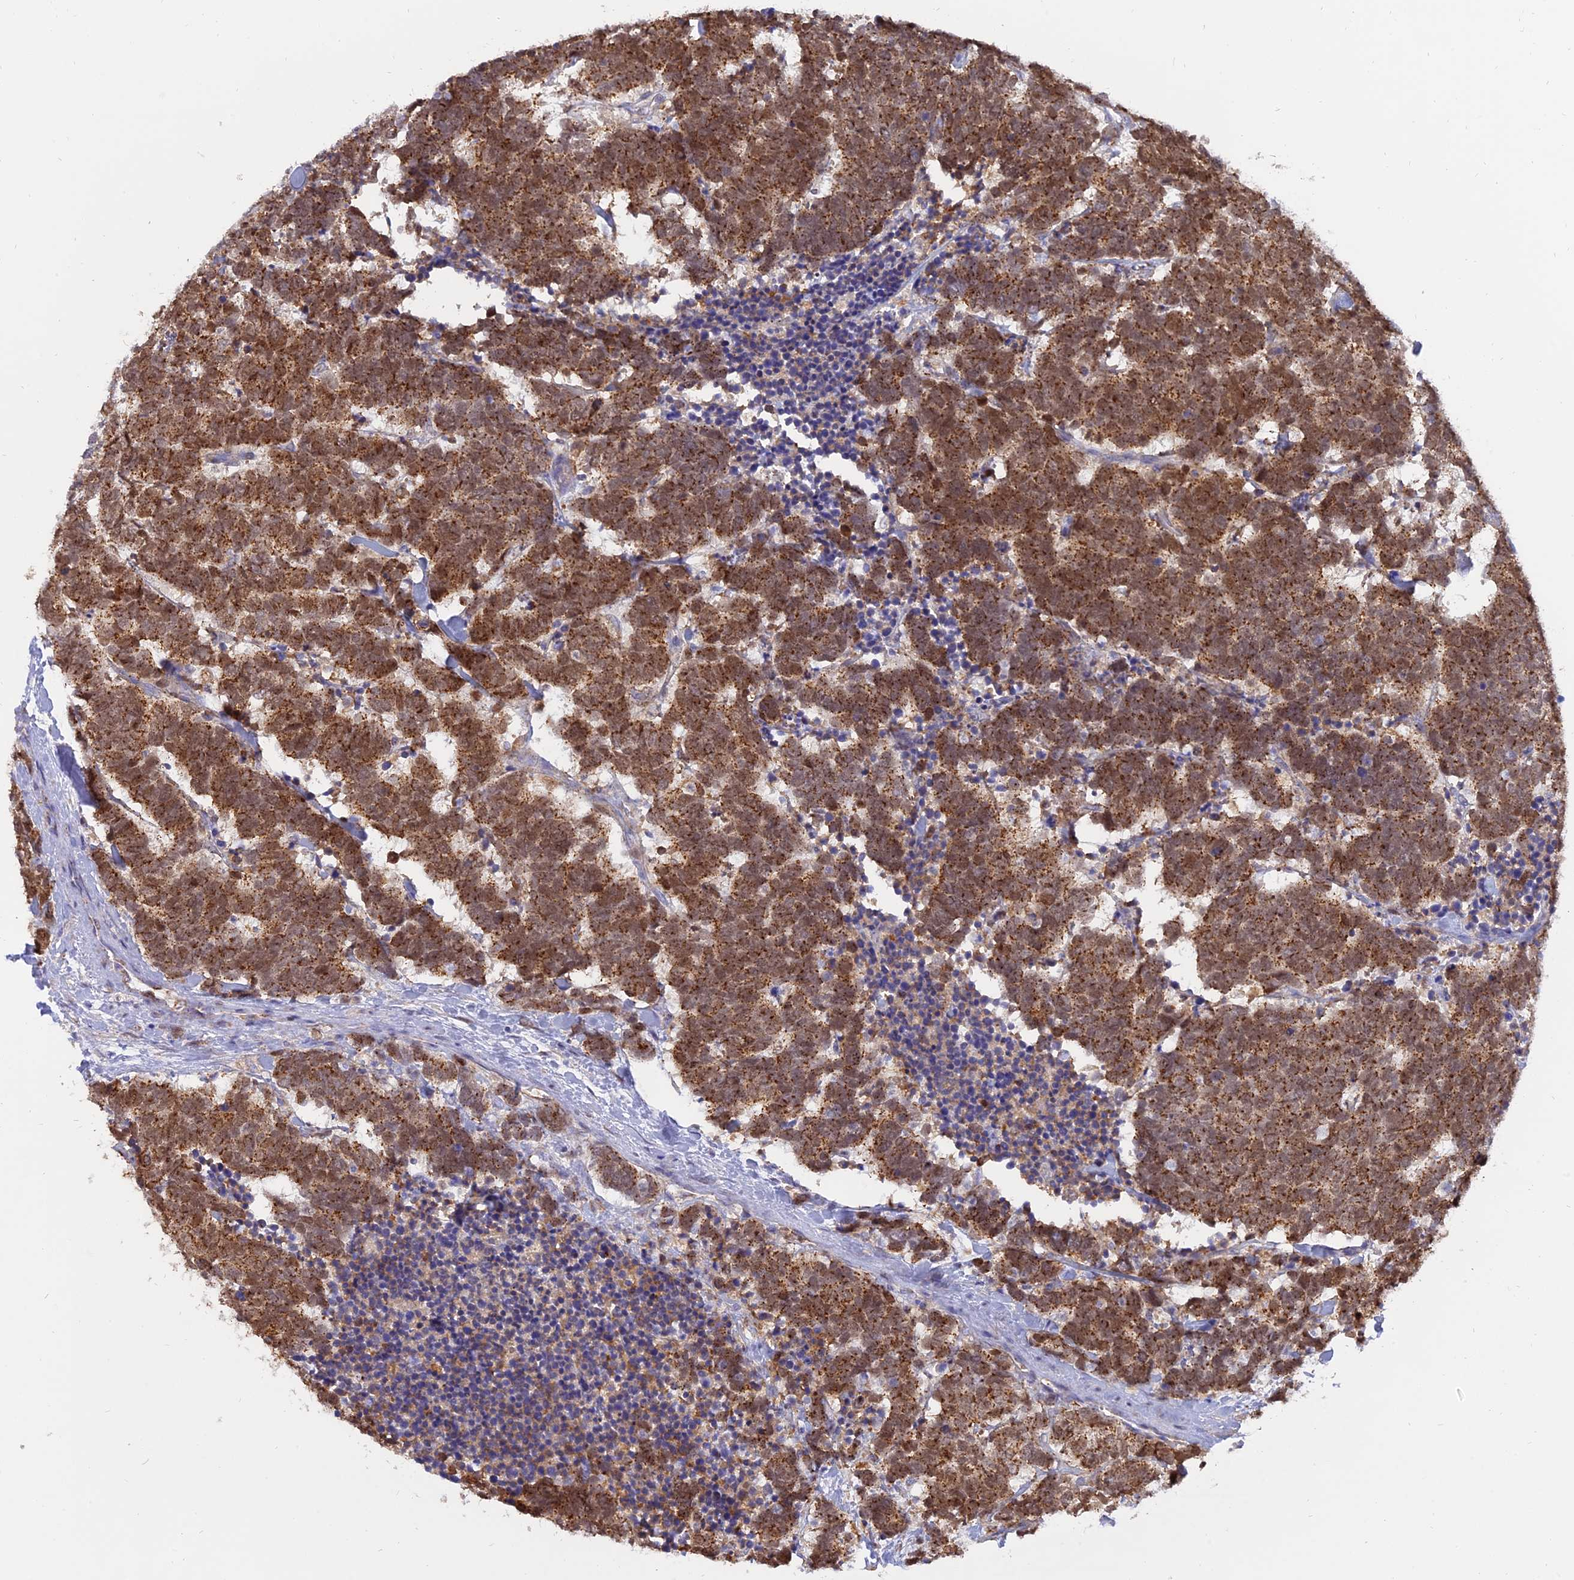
{"staining": {"intensity": "moderate", "quantity": ">75%", "location": "cytoplasmic/membranous,nuclear"}, "tissue": "carcinoid", "cell_type": "Tumor cells", "image_type": "cancer", "snomed": [{"axis": "morphology", "description": "Carcinoma, NOS"}, {"axis": "morphology", "description": "Carcinoid, malignant, NOS"}, {"axis": "topography", "description": "Urinary bladder"}], "caption": "An image of human carcinoid stained for a protein reveals moderate cytoplasmic/membranous and nuclear brown staining in tumor cells.", "gene": "CENPV", "patient": {"sex": "male", "age": 57}}